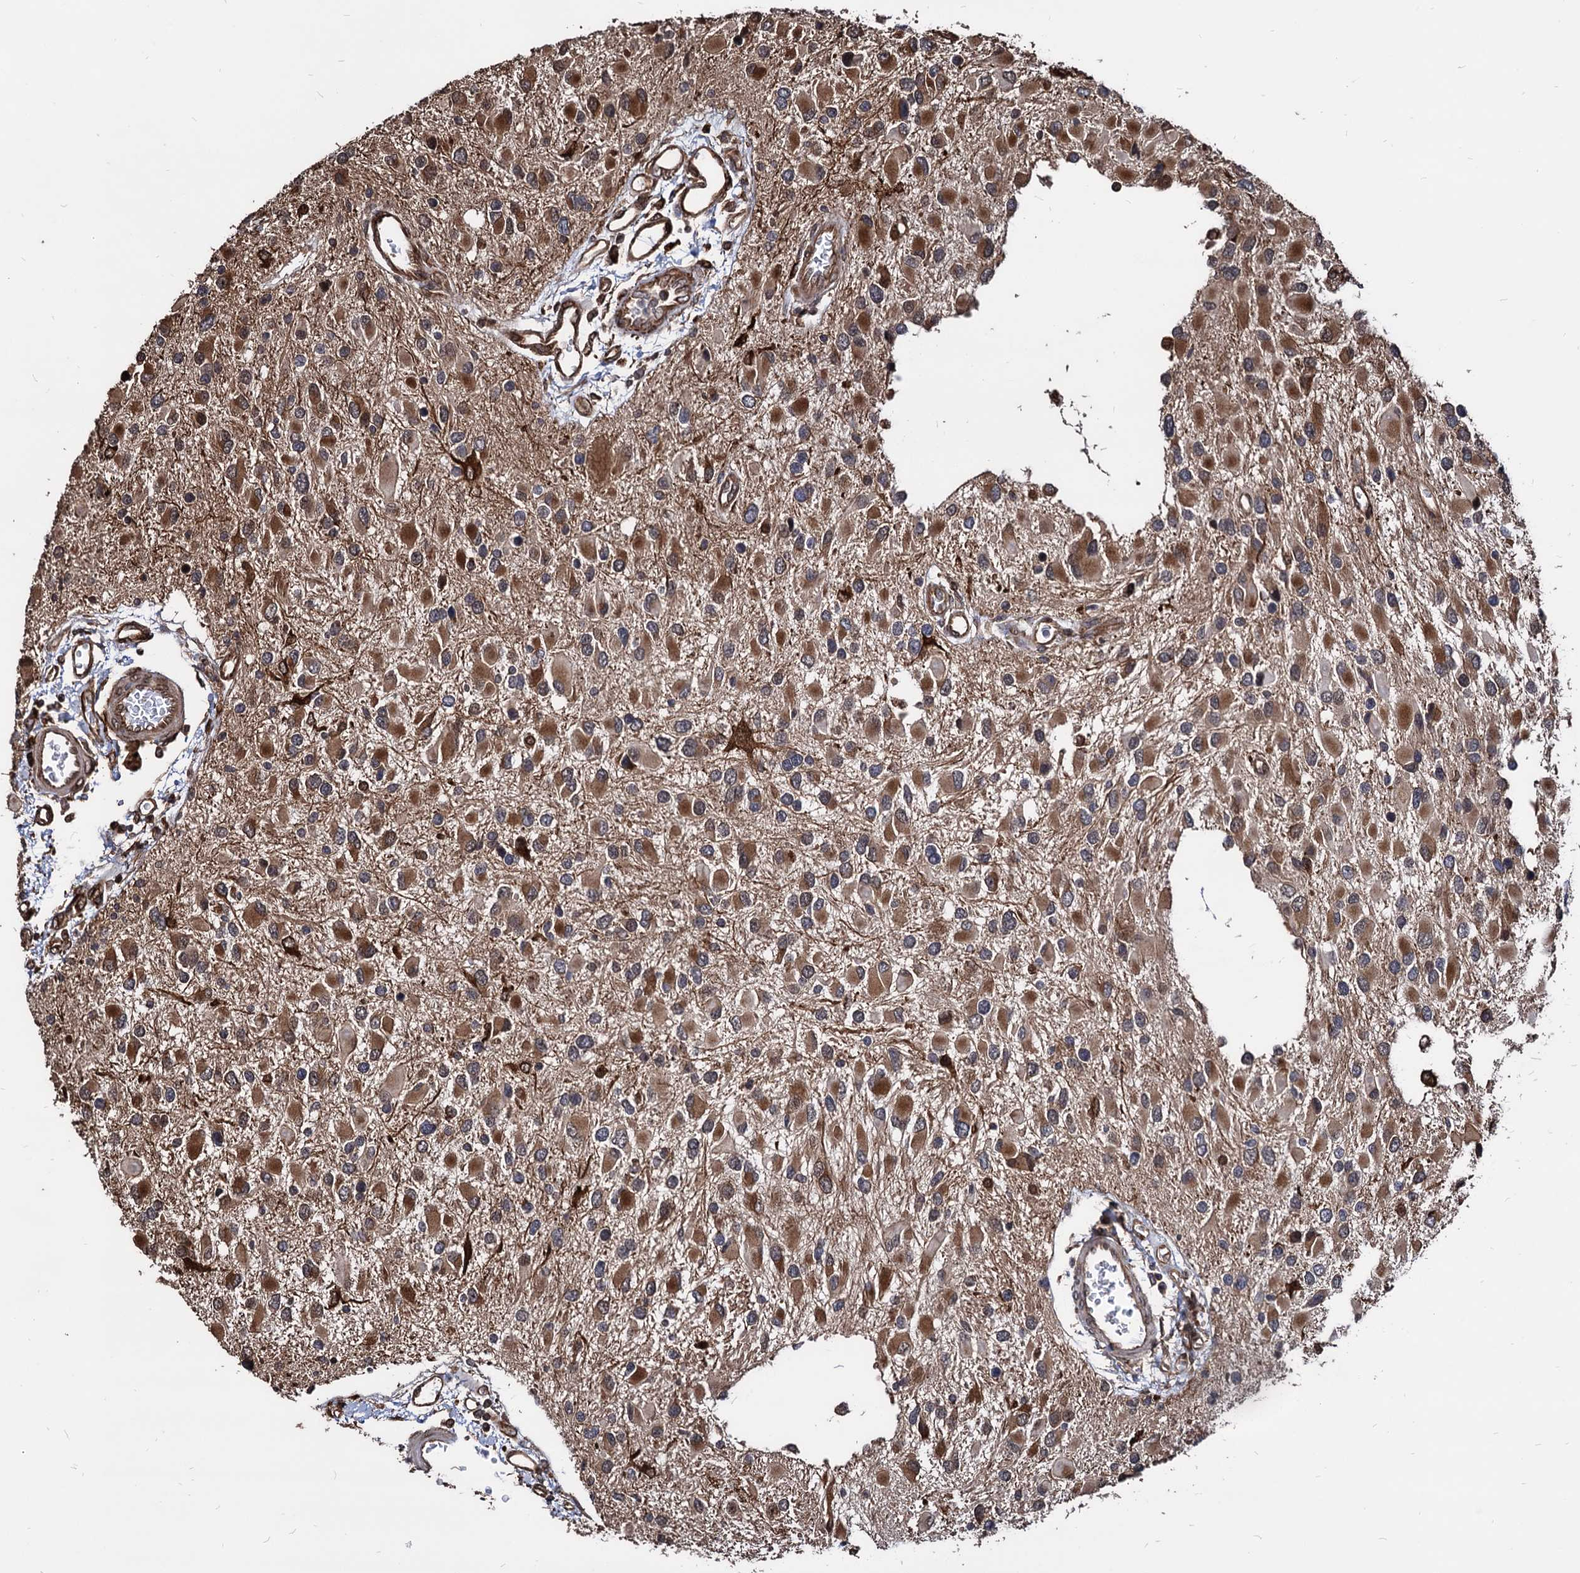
{"staining": {"intensity": "moderate", "quantity": "25%-75%", "location": "cytoplasmic/membranous"}, "tissue": "glioma", "cell_type": "Tumor cells", "image_type": "cancer", "snomed": [{"axis": "morphology", "description": "Glioma, malignant, High grade"}, {"axis": "topography", "description": "Brain"}], "caption": "Human malignant glioma (high-grade) stained for a protein (brown) demonstrates moderate cytoplasmic/membranous positive positivity in about 25%-75% of tumor cells.", "gene": "ANKRD12", "patient": {"sex": "male", "age": 53}}